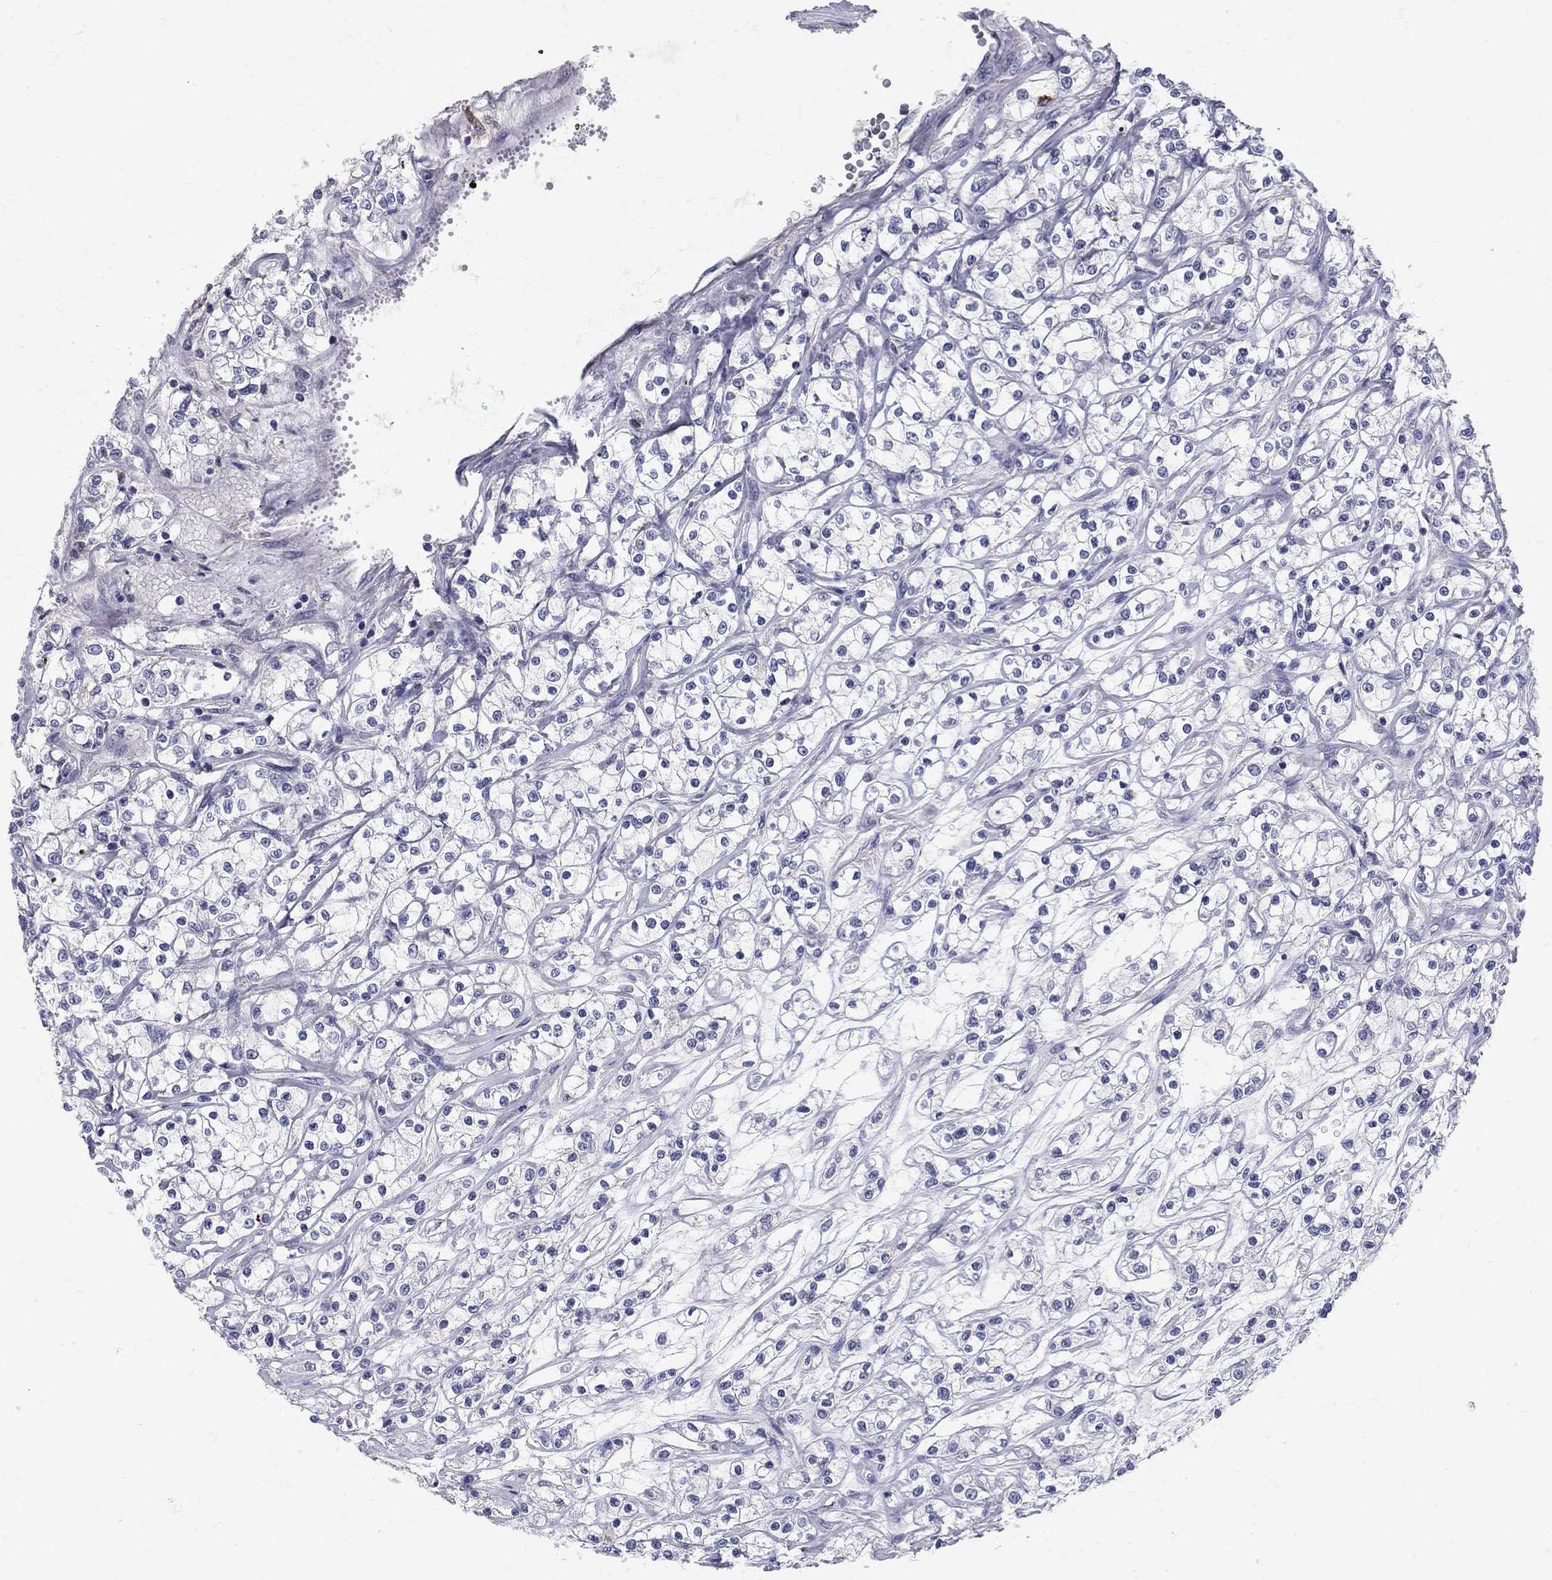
{"staining": {"intensity": "negative", "quantity": "none", "location": "none"}, "tissue": "renal cancer", "cell_type": "Tumor cells", "image_type": "cancer", "snomed": [{"axis": "morphology", "description": "Adenocarcinoma, NOS"}, {"axis": "topography", "description": "Kidney"}], "caption": "Immunohistochemistry (IHC) of renal cancer reveals no positivity in tumor cells.", "gene": "TP53TG5", "patient": {"sex": "female", "age": 59}}